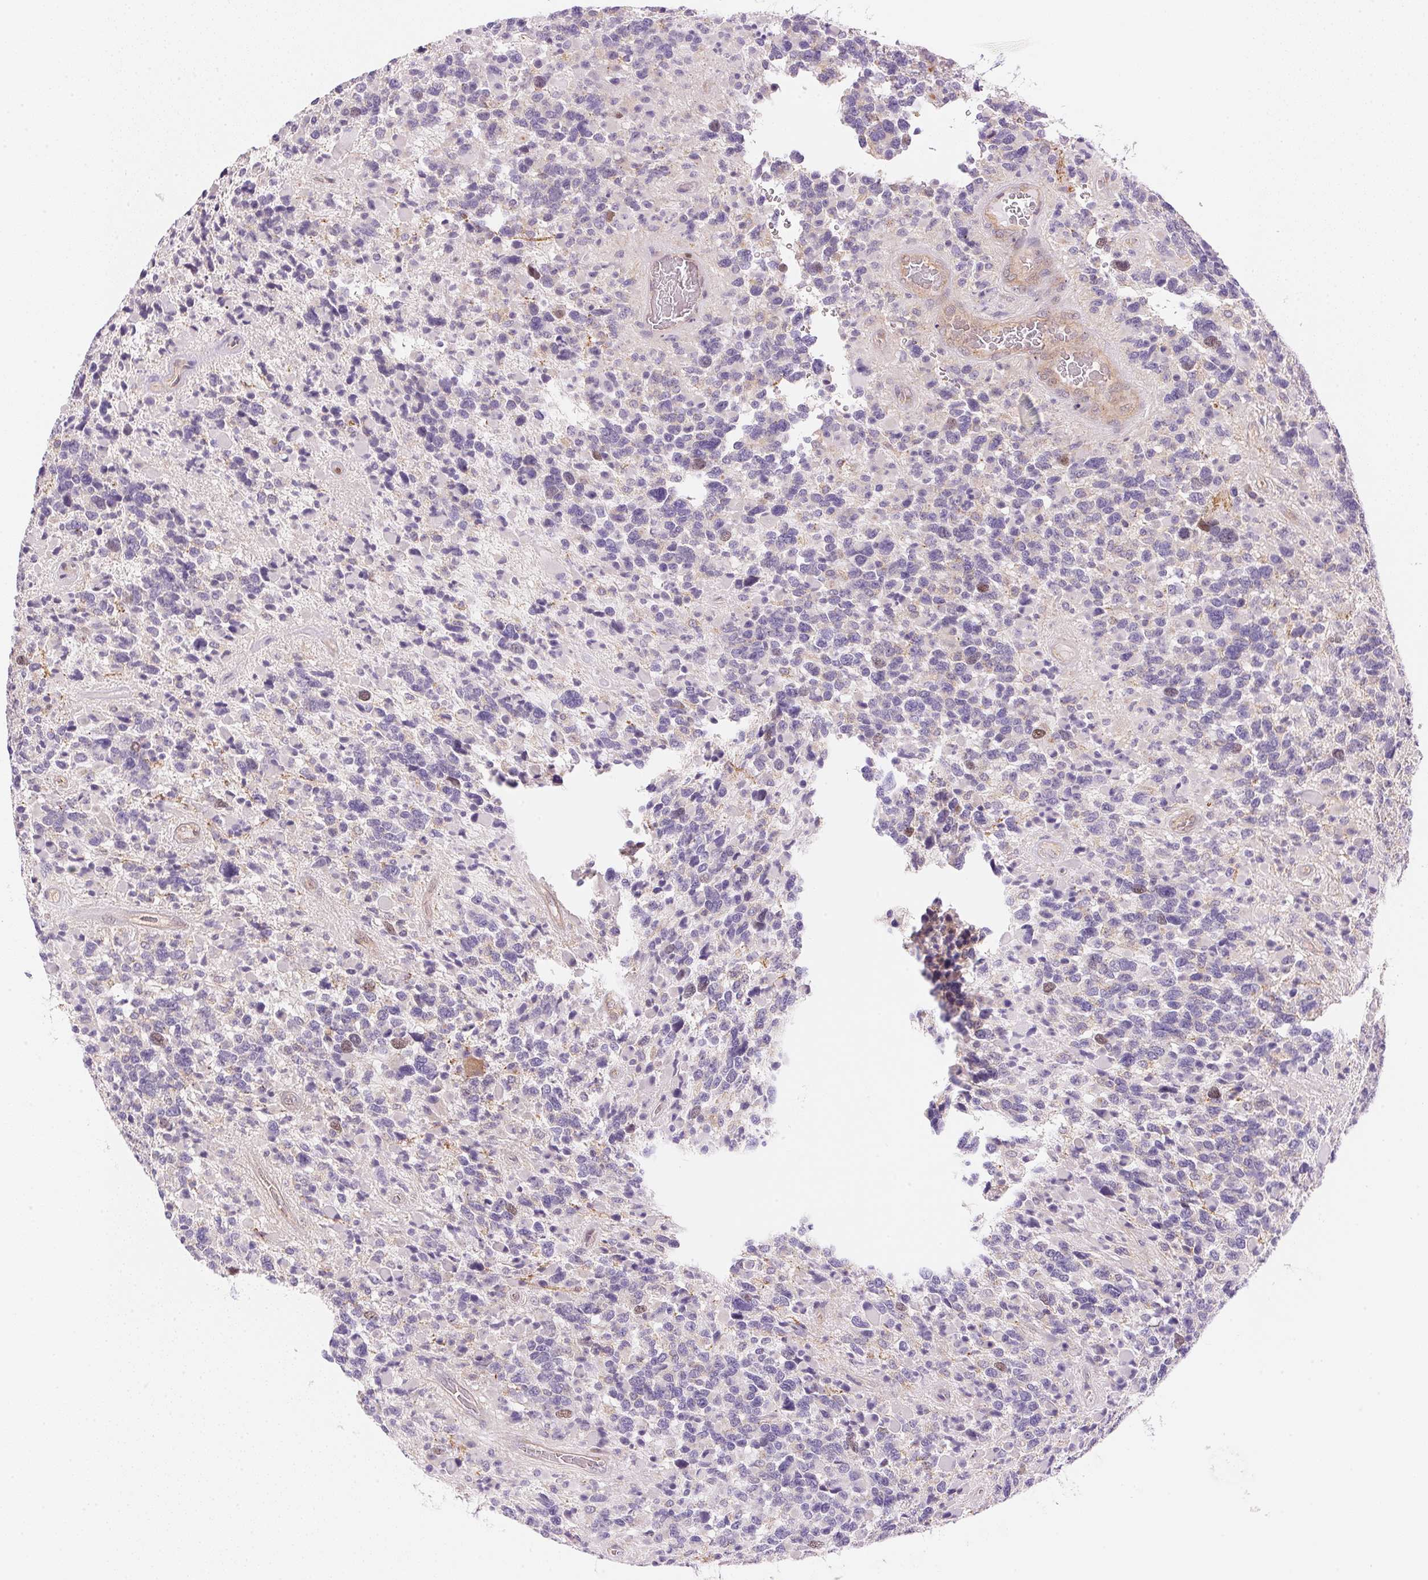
{"staining": {"intensity": "negative", "quantity": "none", "location": "none"}, "tissue": "glioma", "cell_type": "Tumor cells", "image_type": "cancer", "snomed": [{"axis": "morphology", "description": "Glioma, malignant, High grade"}, {"axis": "topography", "description": "Brain"}], "caption": "This is an immunohistochemistry histopathology image of malignant glioma (high-grade). There is no staining in tumor cells.", "gene": "SMTN", "patient": {"sex": "female", "age": 40}}